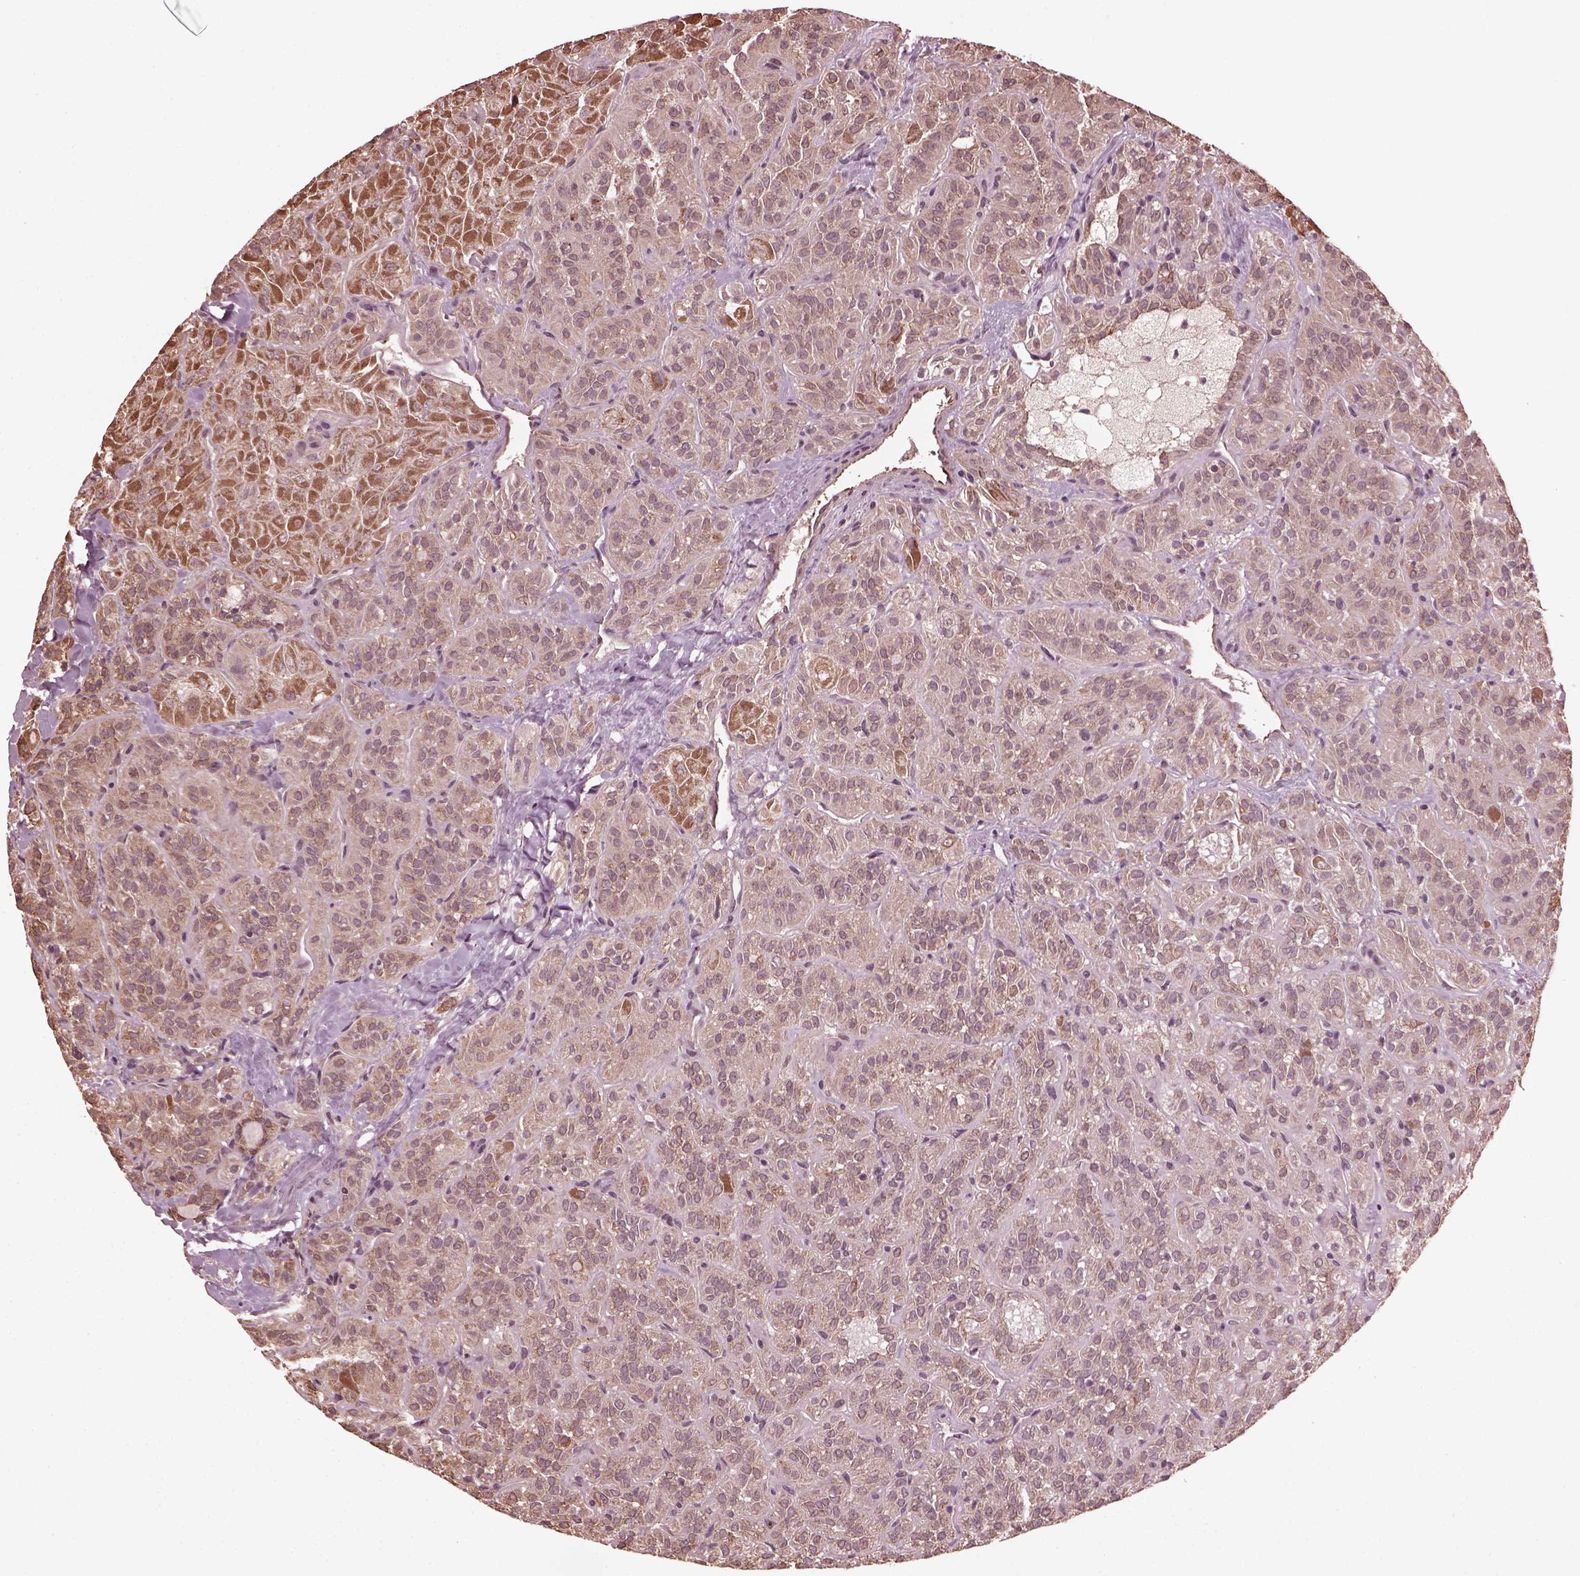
{"staining": {"intensity": "moderate", "quantity": "25%-75%", "location": "cytoplasmic/membranous"}, "tissue": "thyroid cancer", "cell_type": "Tumor cells", "image_type": "cancer", "snomed": [{"axis": "morphology", "description": "Papillary adenocarcinoma, NOS"}, {"axis": "topography", "description": "Thyroid gland"}], "caption": "Immunohistochemistry photomicrograph of neoplastic tissue: thyroid cancer (papillary adenocarcinoma) stained using immunohistochemistry displays medium levels of moderate protein expression localized specifically in the cytoplasmic/membranous of tumor cells, appearing as a cytoplasmic/membranous brown color.", "gene": "ZNF292", "patient": {"sex": "female", "age": 45}}